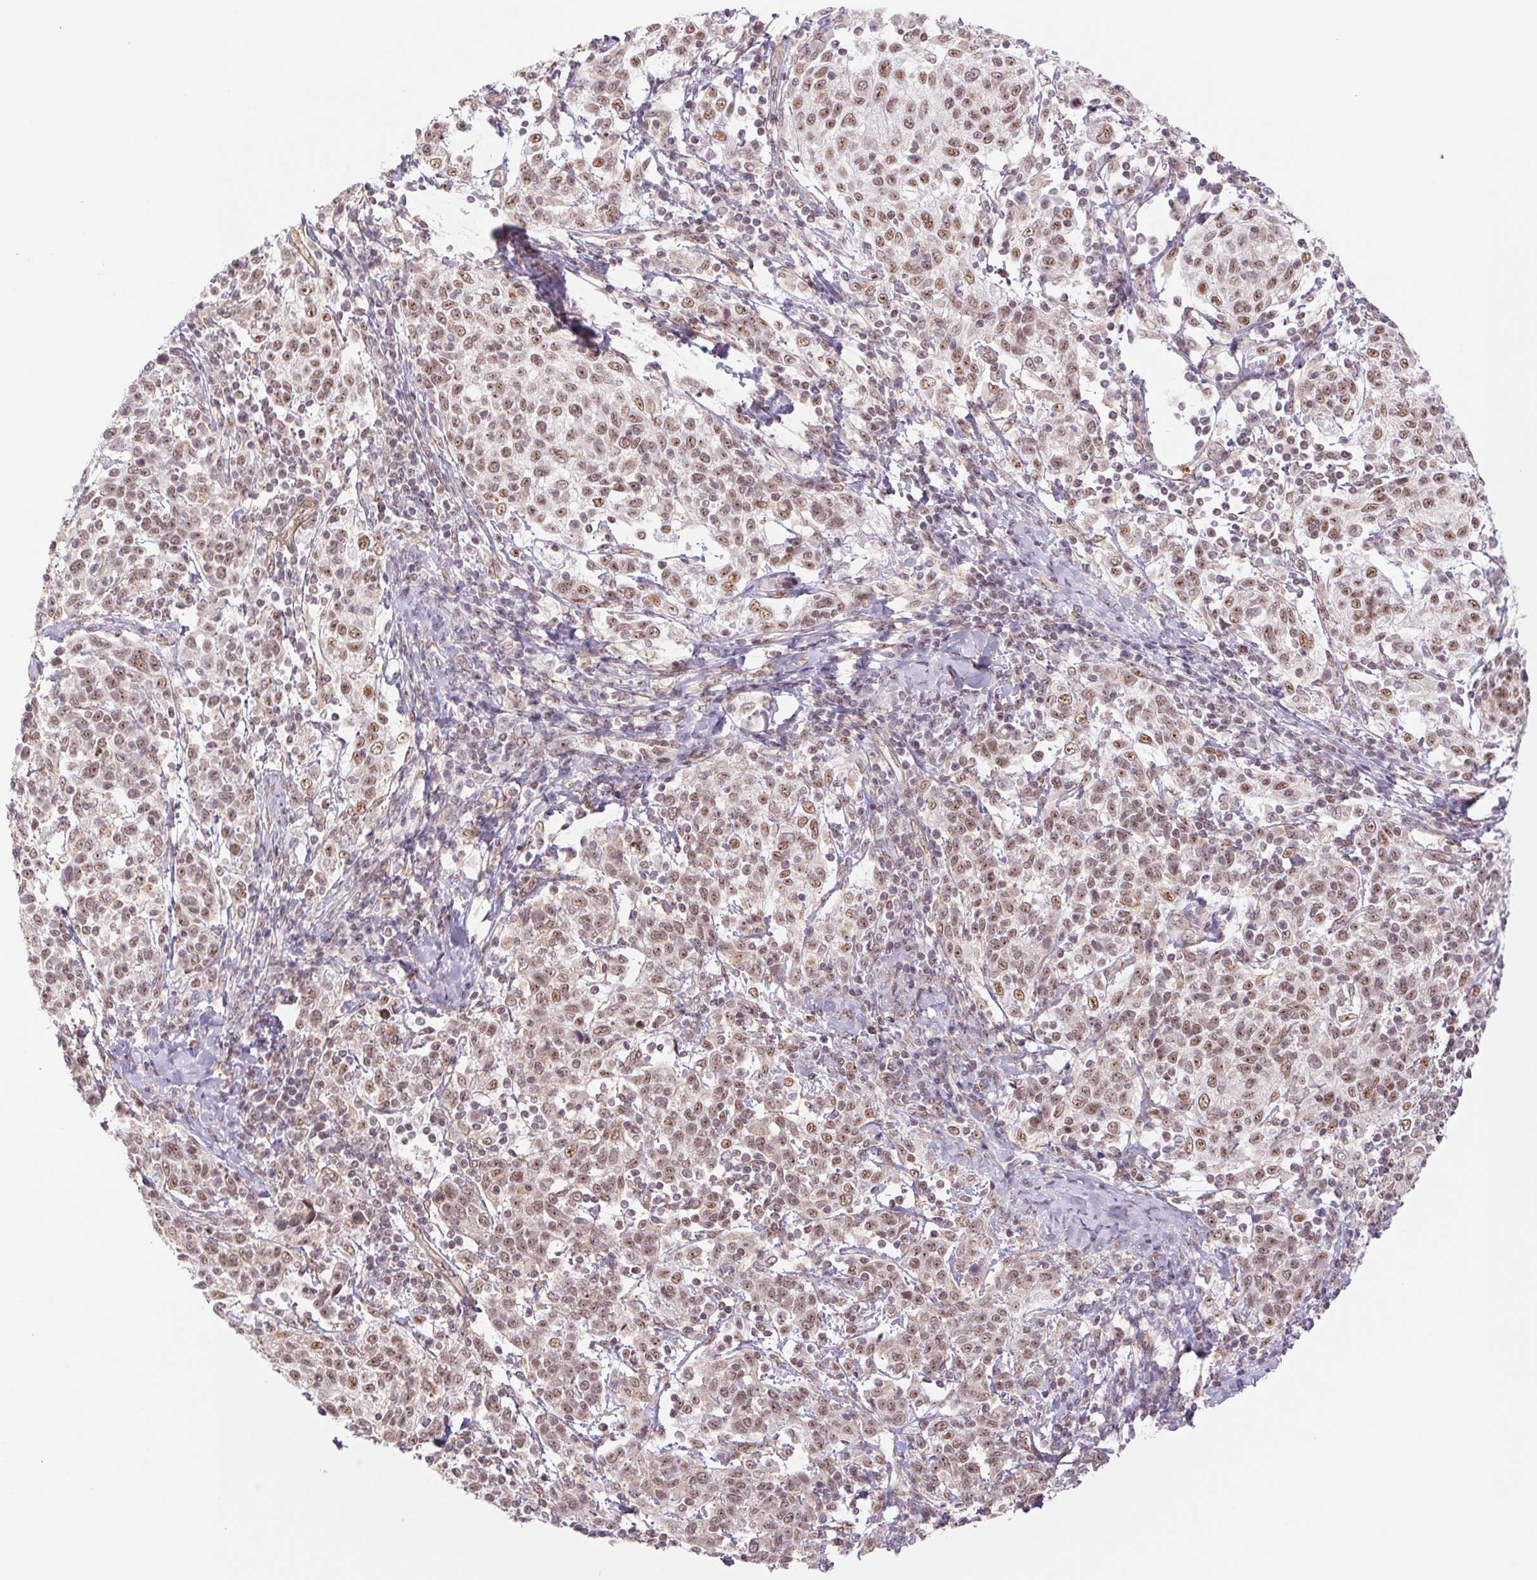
{"staining": {"intensity": "moderate", "quantity": ">75%", "location": "nuclear"}, "tissue": "cervical cancer", "cell_type": "Tumor cells", "image_type": "cancer", "snomed": [{"axis": "morphology", "description": "Squamous cell carcinoma, NOS"}, {"axis": "topography", "description": "Cervix"}], "caption": "An image showing moderate nuclear staining in about >75% of tumor cells in squamous cell carcinoma (cervical), as visualized by brown immunohistochemical staining.", "gene": "CWC25", "patient": {"sex": "female", "age": 61}}